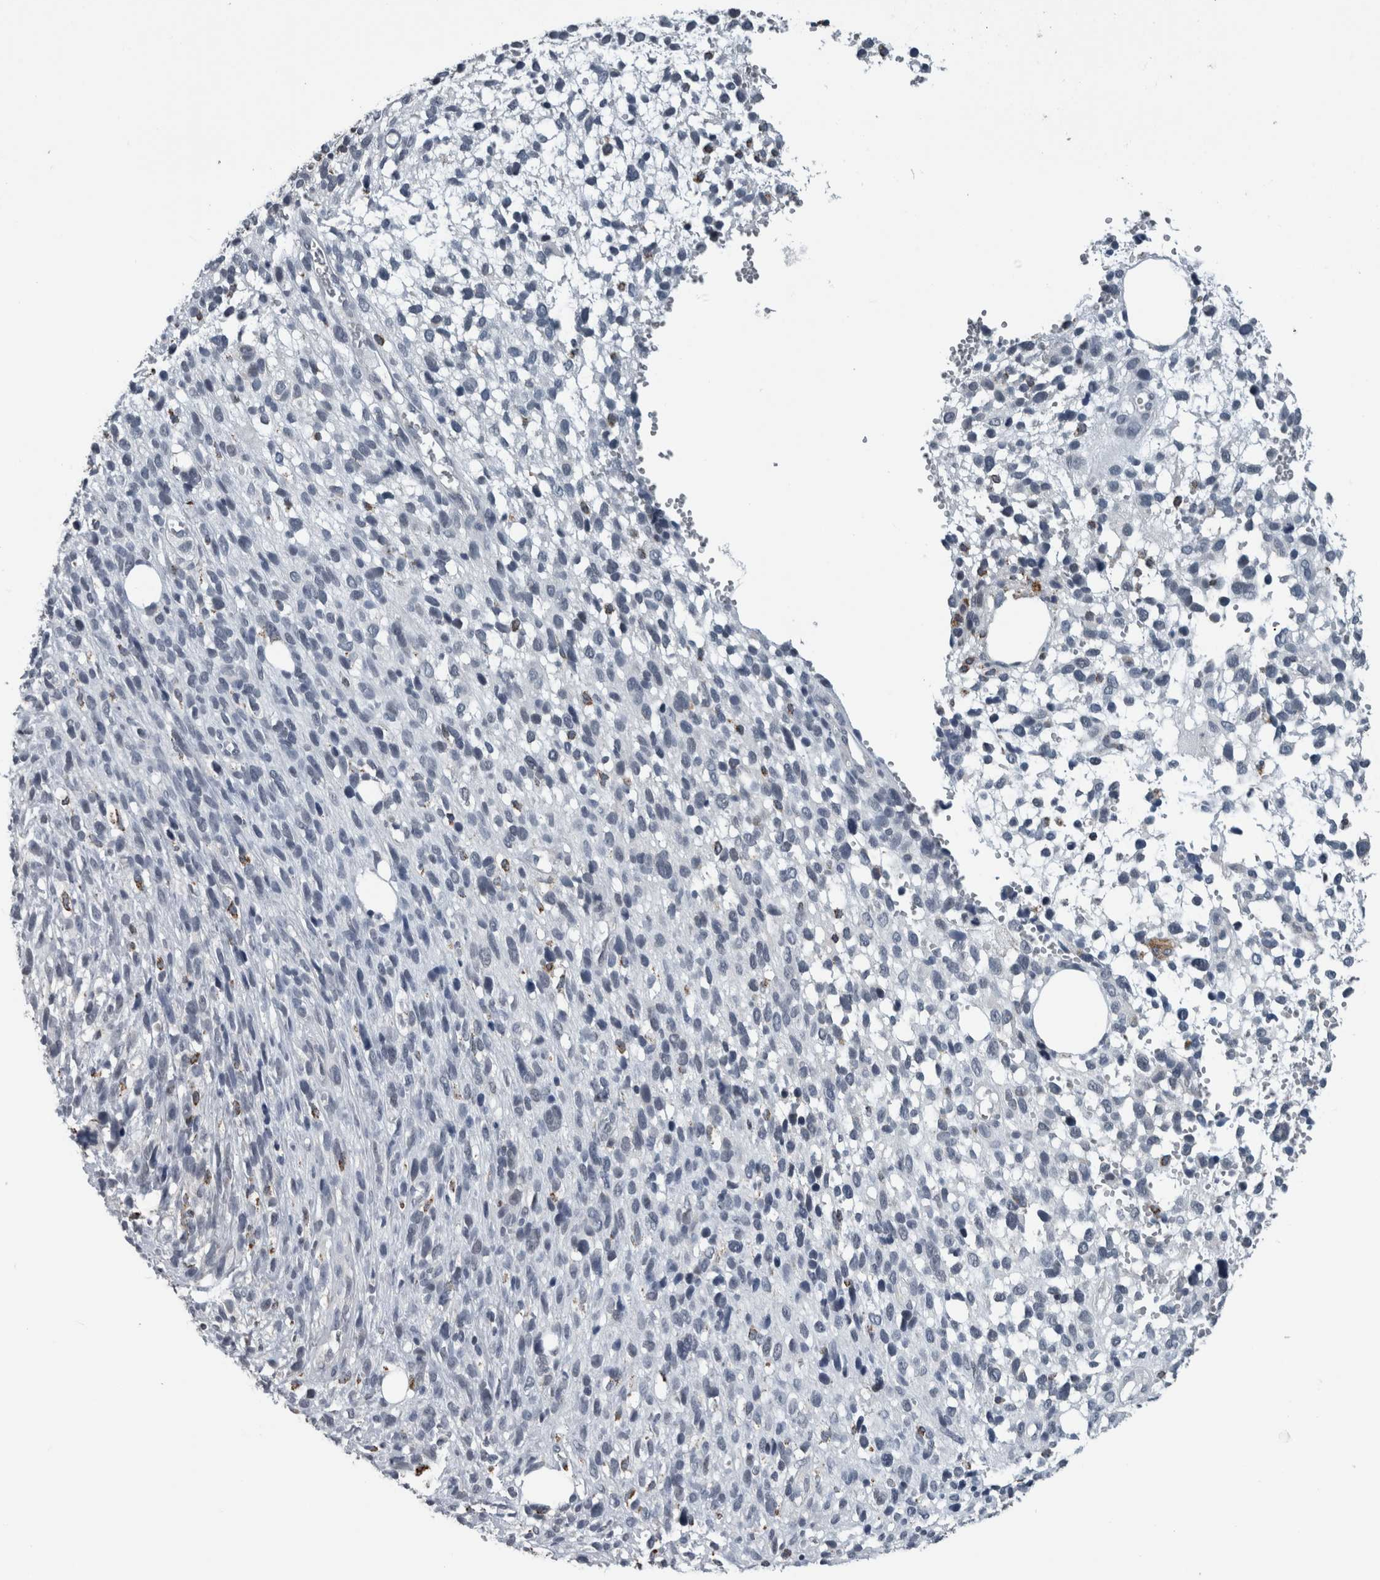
{"staining": {"intensity": "negative", "quantity": "none", "location": "none"}, "tissue": "melanoma", "cell_type": "Tumor cells", "image_type": "cancer", "snomed": [{"axis": "morphology", "description": "Malignant melanoma, NOS"}, {"axis": "topography", "description": "Skin"}], "caption": "DAB immunohistochemical staining of human malignant melanoma exhibits no significant staining in tumor cells.", "gene": "ACSF2", "patient": {"sex": "female", "age": 55}}